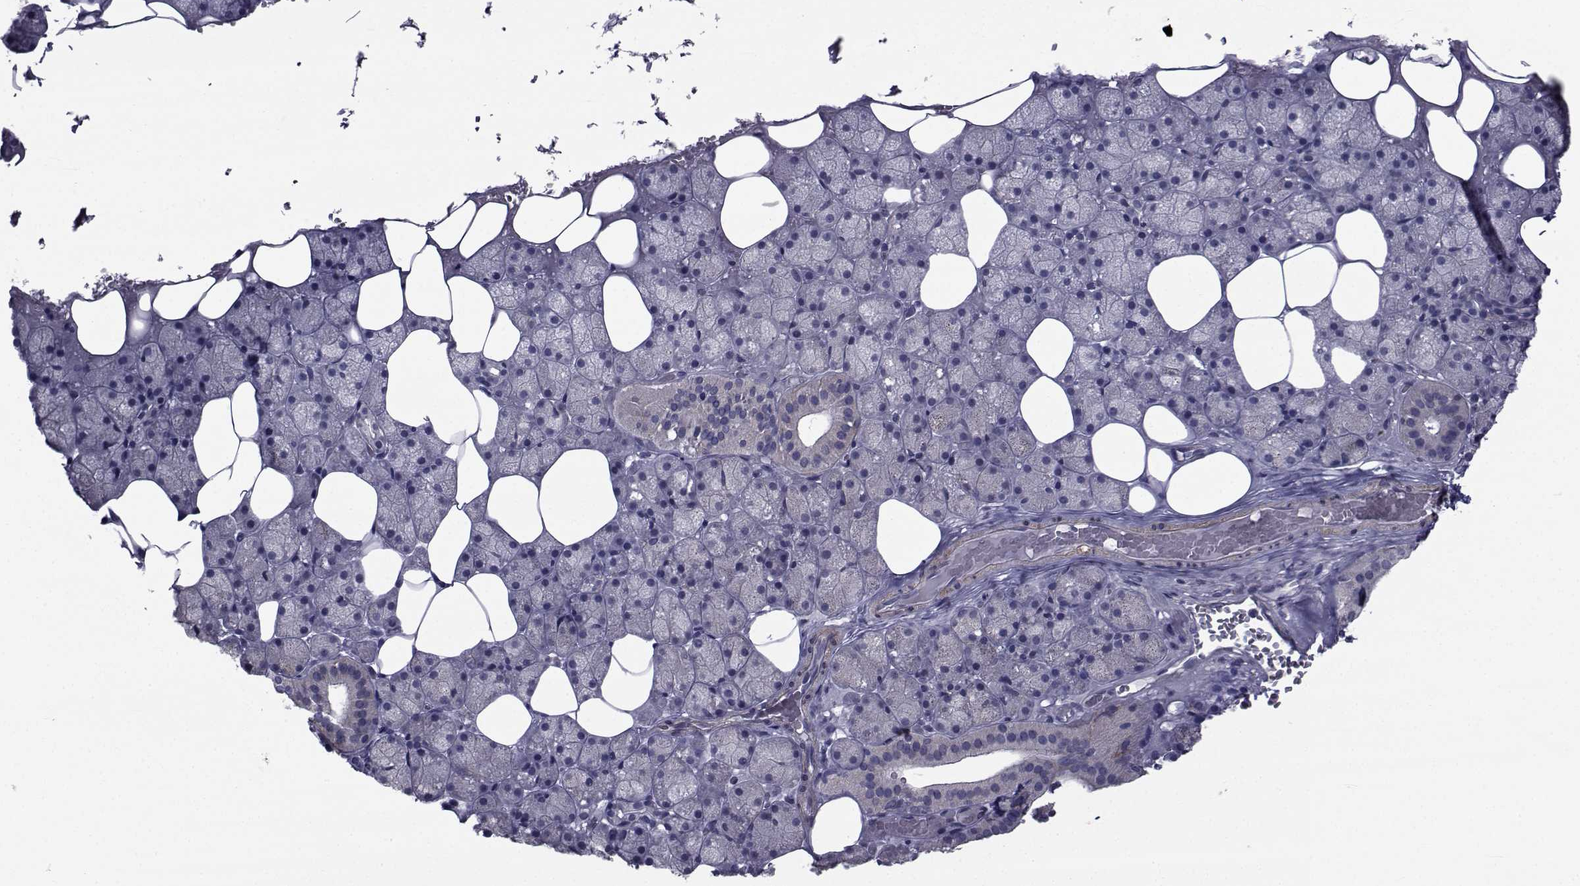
{"staining": {"intensity": "negative", "quantity": "none", "location": "none"}, "tissue": "salivary gland", "cell_type": "Glandular cells", "image_type": "normal", "snomed": [{"axis": "morphology", "description": "Normal tissue, NOS"}, {"axis": "topography", "description": "Salivary gland"}], "caption": "Glandular cells show no significant positivity in unremarkable salivary gland. Nuclei are stained in blue.", "gene": "CFAP74", "patient": {"sex": "male", "age": 38}}